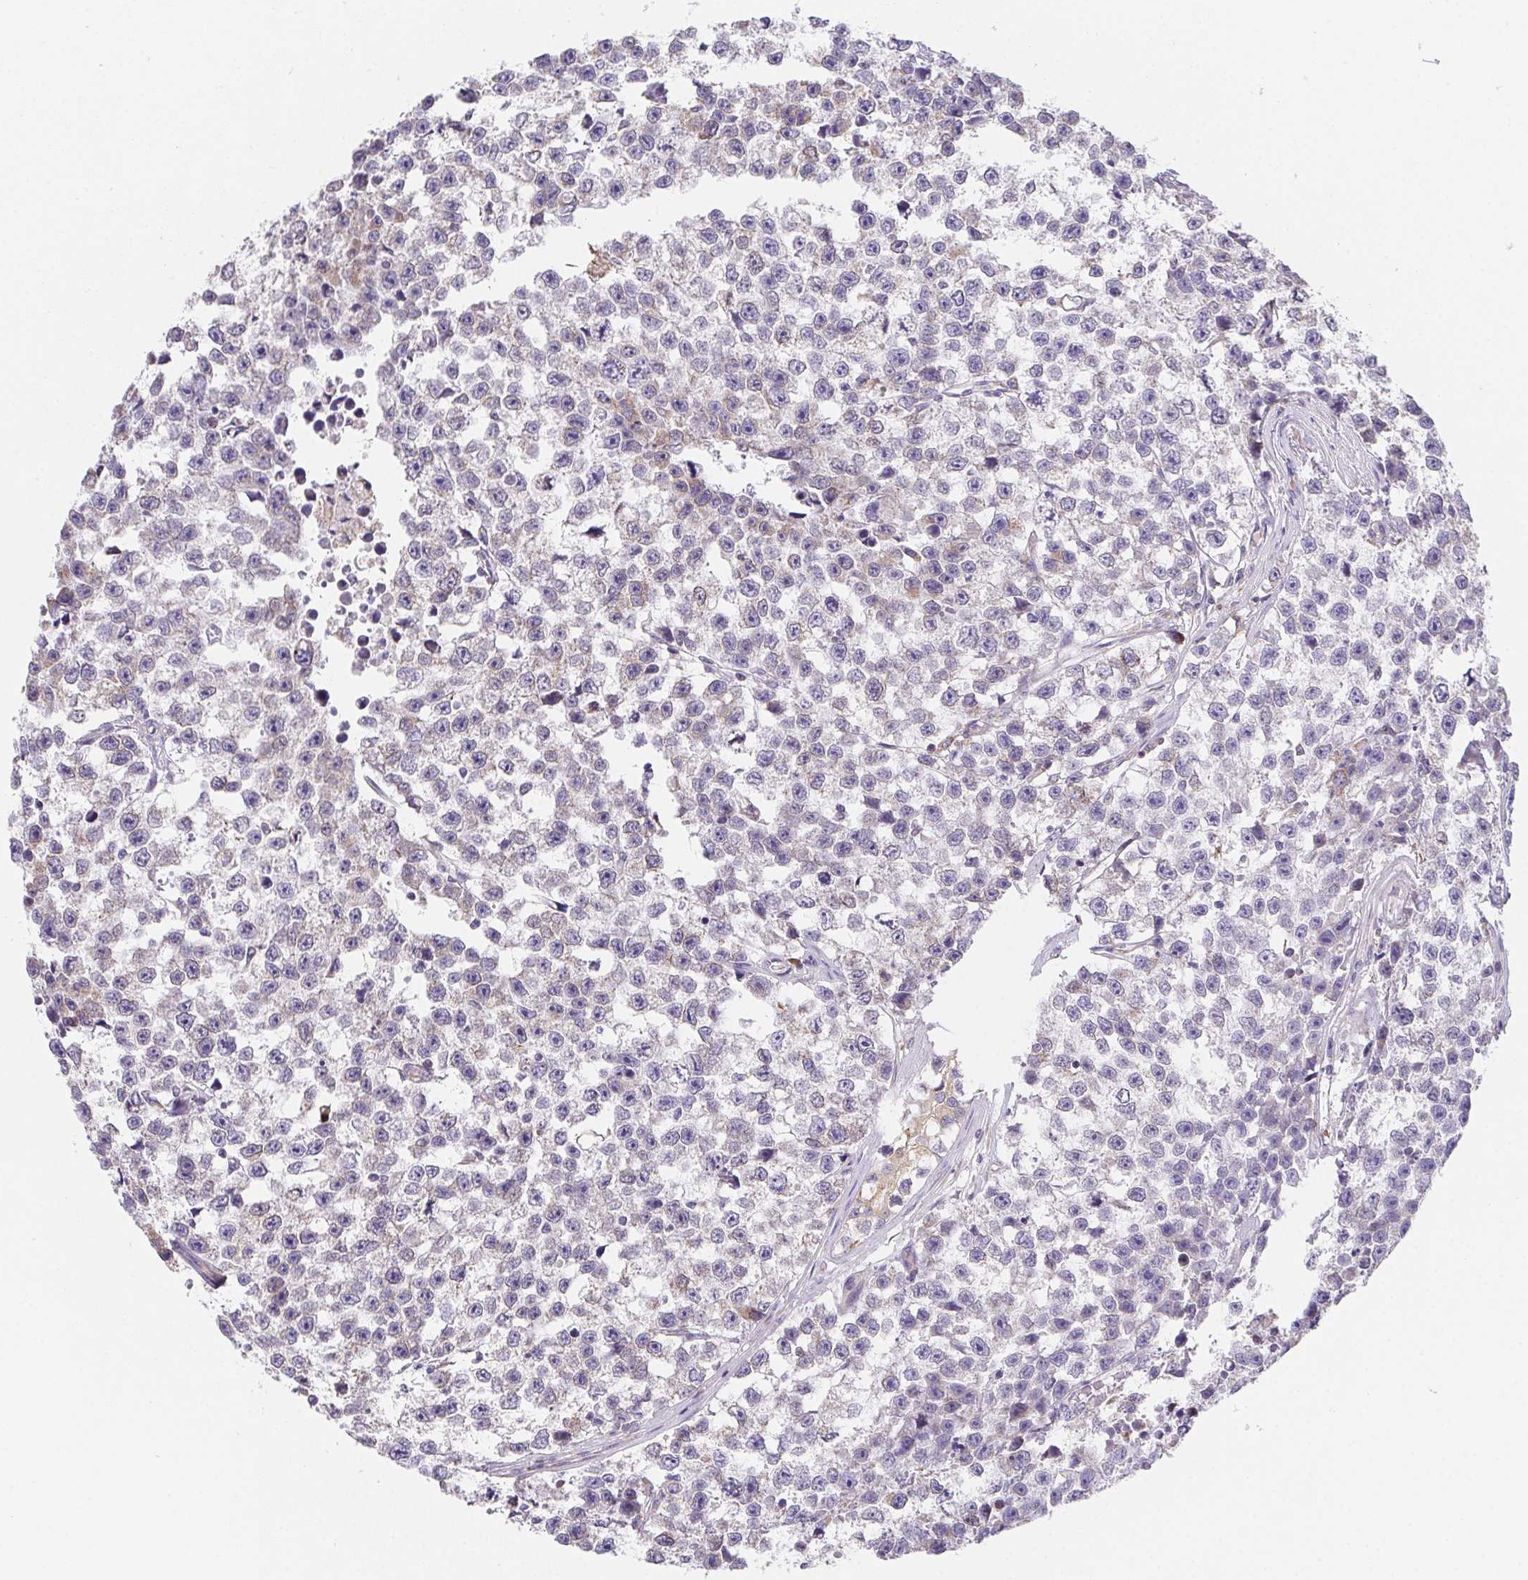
{"staining": {"intensity": "negative", "quantity": "none", "location": "none"}, "tissue": "testis cancer", "cell_type": "Tumor cells", "image_type": "cancer", "snomed": [{"axis": "morphology", "description": "Seminoma, NOS"}, {"axis": "topography", "description": "Testis"}], "caption": "Image shows no protein staining in tumor cells of testis cancer tissue.", "gene": "ADAM8", "patient": {"sex": "male", "age": 26}}